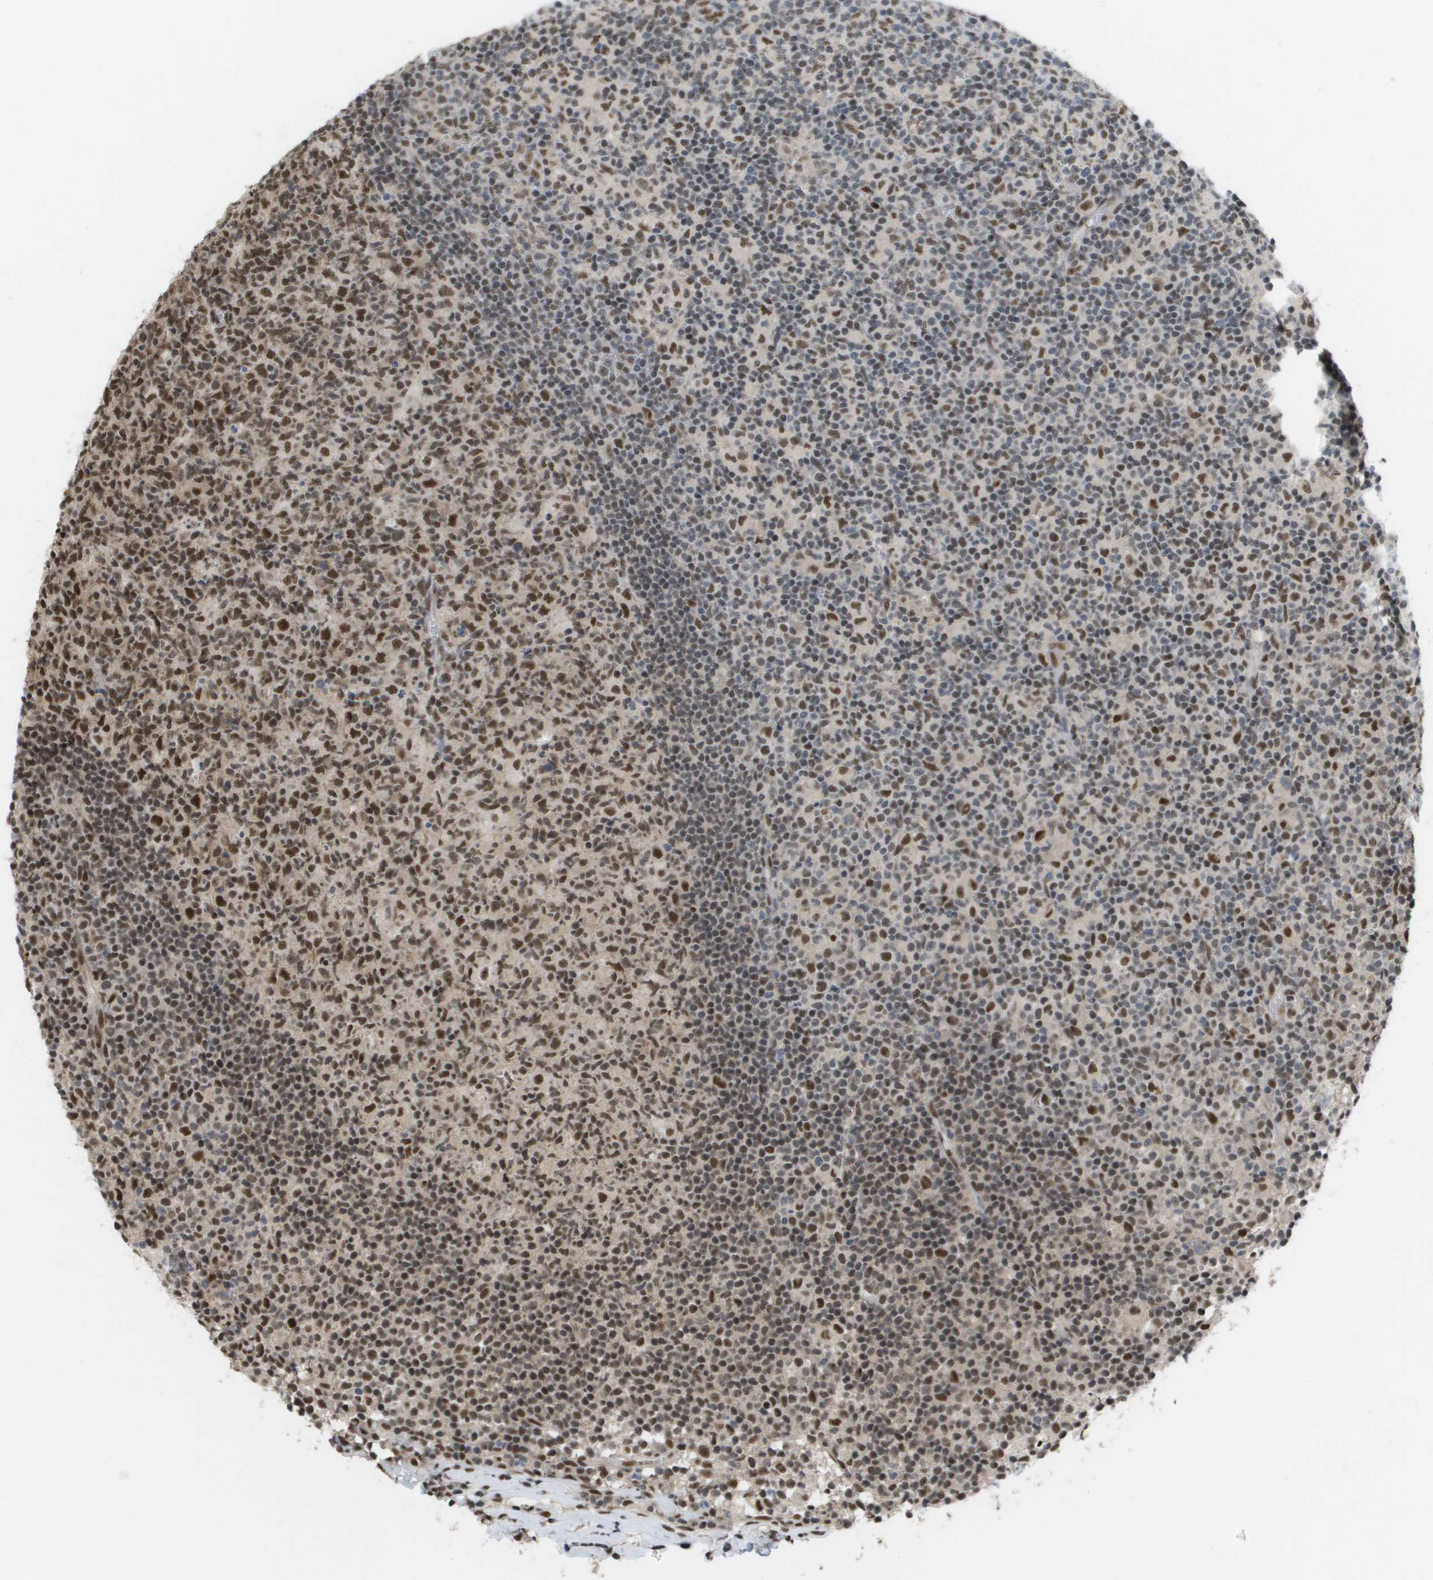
{"staining": {"intensity": "moderate", "quantity": ">75%", "location": "nuclear"}, "tissue": "lymph node", "cell_type": "Germinal center cells", "image_type": "normal", "snomed": [{"axis": "morphology", "description": "Normal tissue, NOS"}, {"axis": "morphology", "description": "Inflammation, NOS"}, {"axis": "topography", "description": "Lymph node"}], "caption": "This is a photomicrograph of immunohistochemistry (IHC) staining of normal lymph node, which shows moderate staining in the nuclear of germinal center cells.", "gene": "CDT1", "patient": {"sex": "male", "age": 55}}